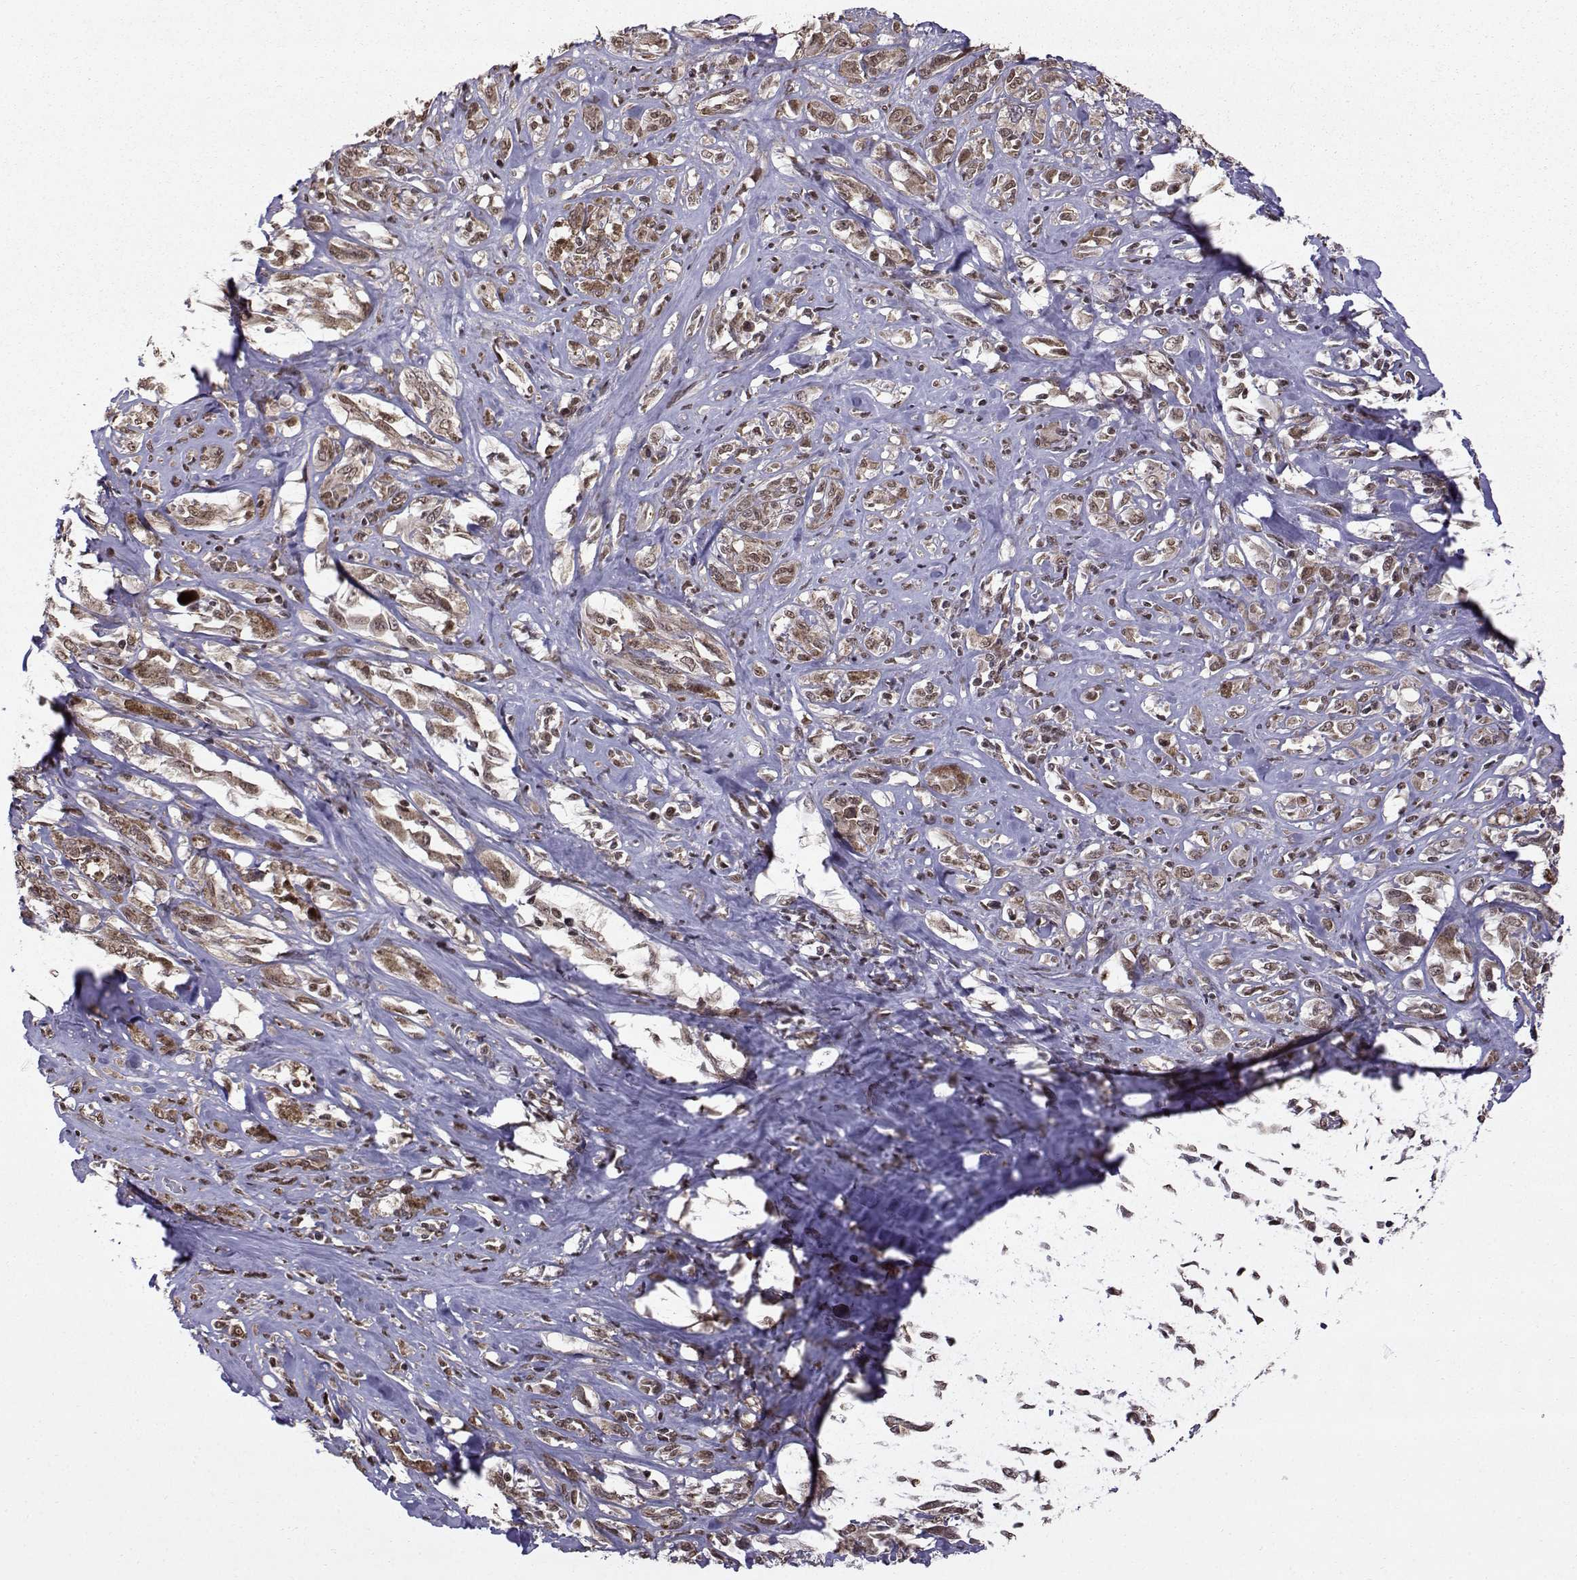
{"staining": {"intensity": "weak", "quantity": "25%-75%", "location": "cytoplasmic/membranous,nuclear"}, "tissue": "melanoma", "cell_type": "Tumor cells", "image_type": "cancer", "snomed": [{"axis": "morphology", "description": "Malignant melanoma, NOS"}, {"axis": "topography", "description": "Skin"}], "caption": "Malignant melanoma stained for a protein (brown) demonstrates weak cytoplasmic/membranous and nuclear positive positivity in approximately 25%-75% of tumor cells.", "gene": "EZH1", "patient": {"sex": "female", "age": 91}}